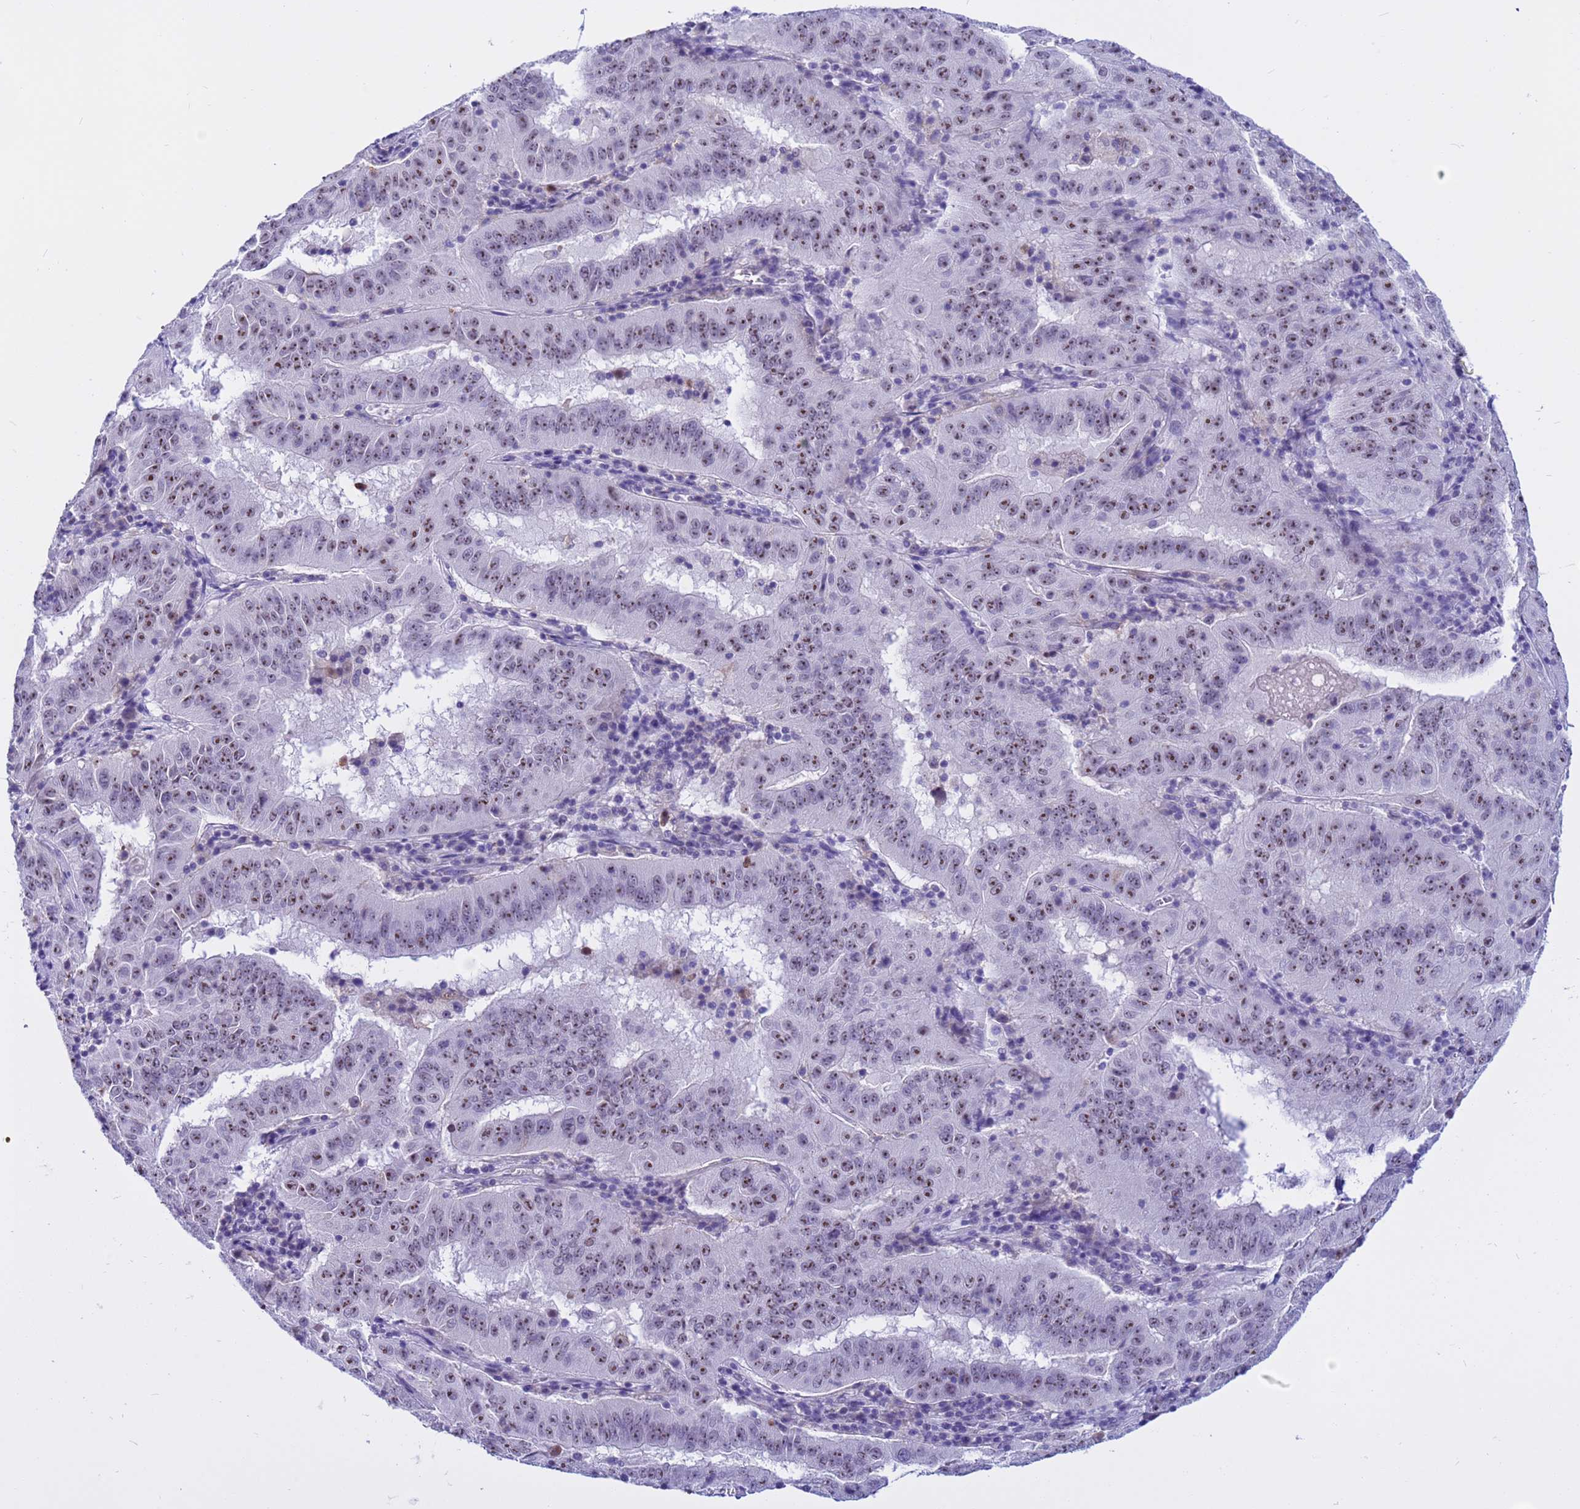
{"staining": {"intensity": "moderate", "quantity": ">75%", "location": "nuclear"}, "tissue": "pancreatic cancer", "cell_type": "Tumor cells", "image_type": "cancer", "snomed": [{"axis": "morphology", "description": "Adenocarcinoma, NOS"}, {"axis": "topography", "description": "Pancreas"}], "caption": "This is an image of immunohistochemistry (IHC) staining of adenocarcinoma (pancreatic), which shows moderate expression in the nuclear of tumor cells.", "gene": "DMRTC2", "patient": {"sex": "male", "age": 63}}